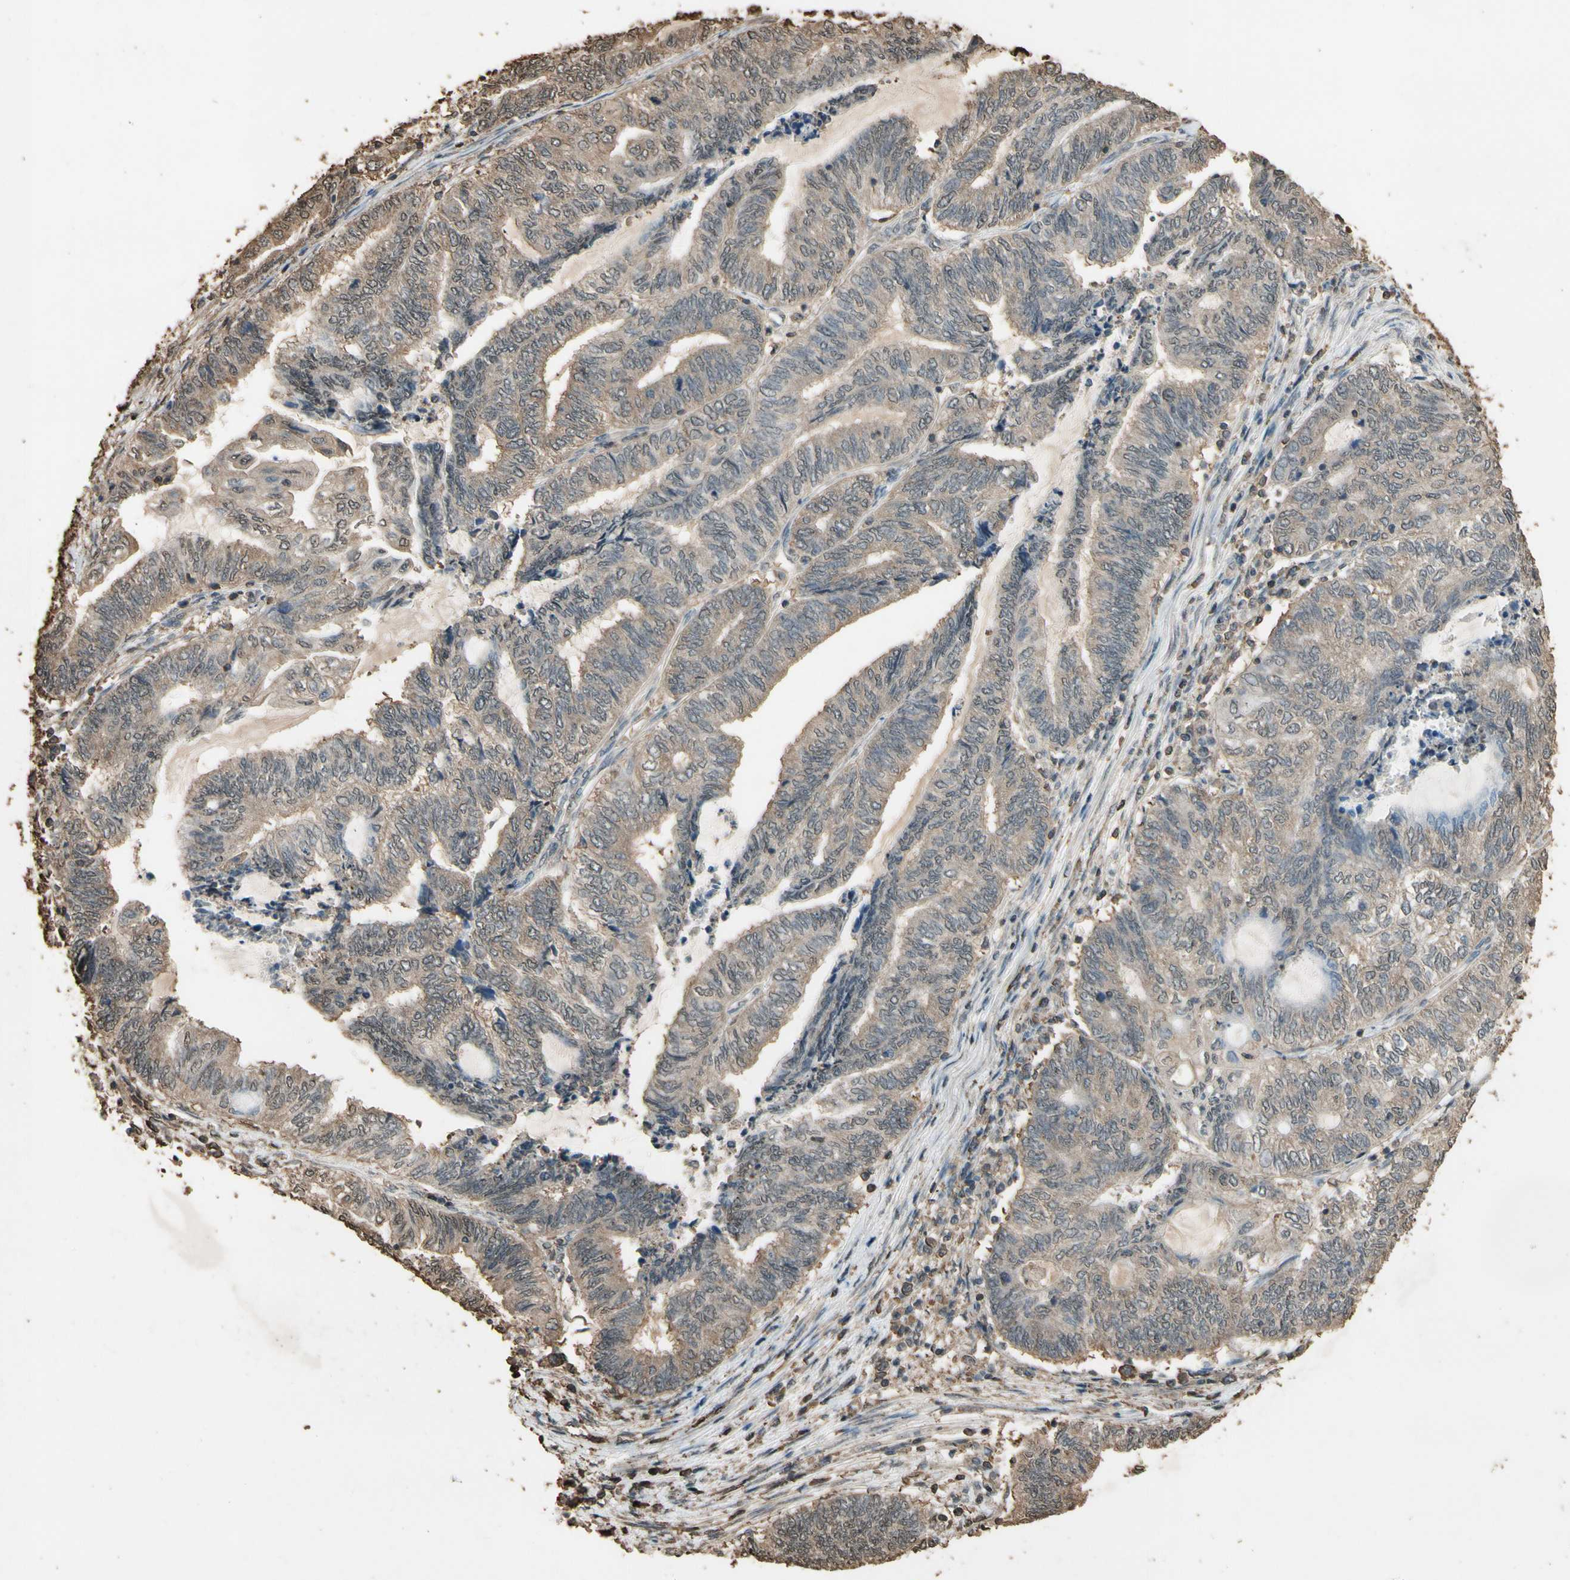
{"staining": {"intensity": "weak", "quantity": ">75%", "location": "cytoplasmic/membranous"}, "tissue": "endometrial cancer", "cell_type": "Tumor cells", "image_type": "cancer", "snomed": [{"axis": "morphology", "description": "Adenocarcinoma, NOS"}, {"axis": "topography", "description": "Uterus"}, {"axis": "topography", "description": "Endometrium"}], "caption": "IHC of endometrial adenocarcinoma demonstrates low levels of weak cytoplasmic/membranous staining in about >75% of tumor cells.", "gene": "TNFSF13B", "patient": {"sex": "female", "age": 70}}